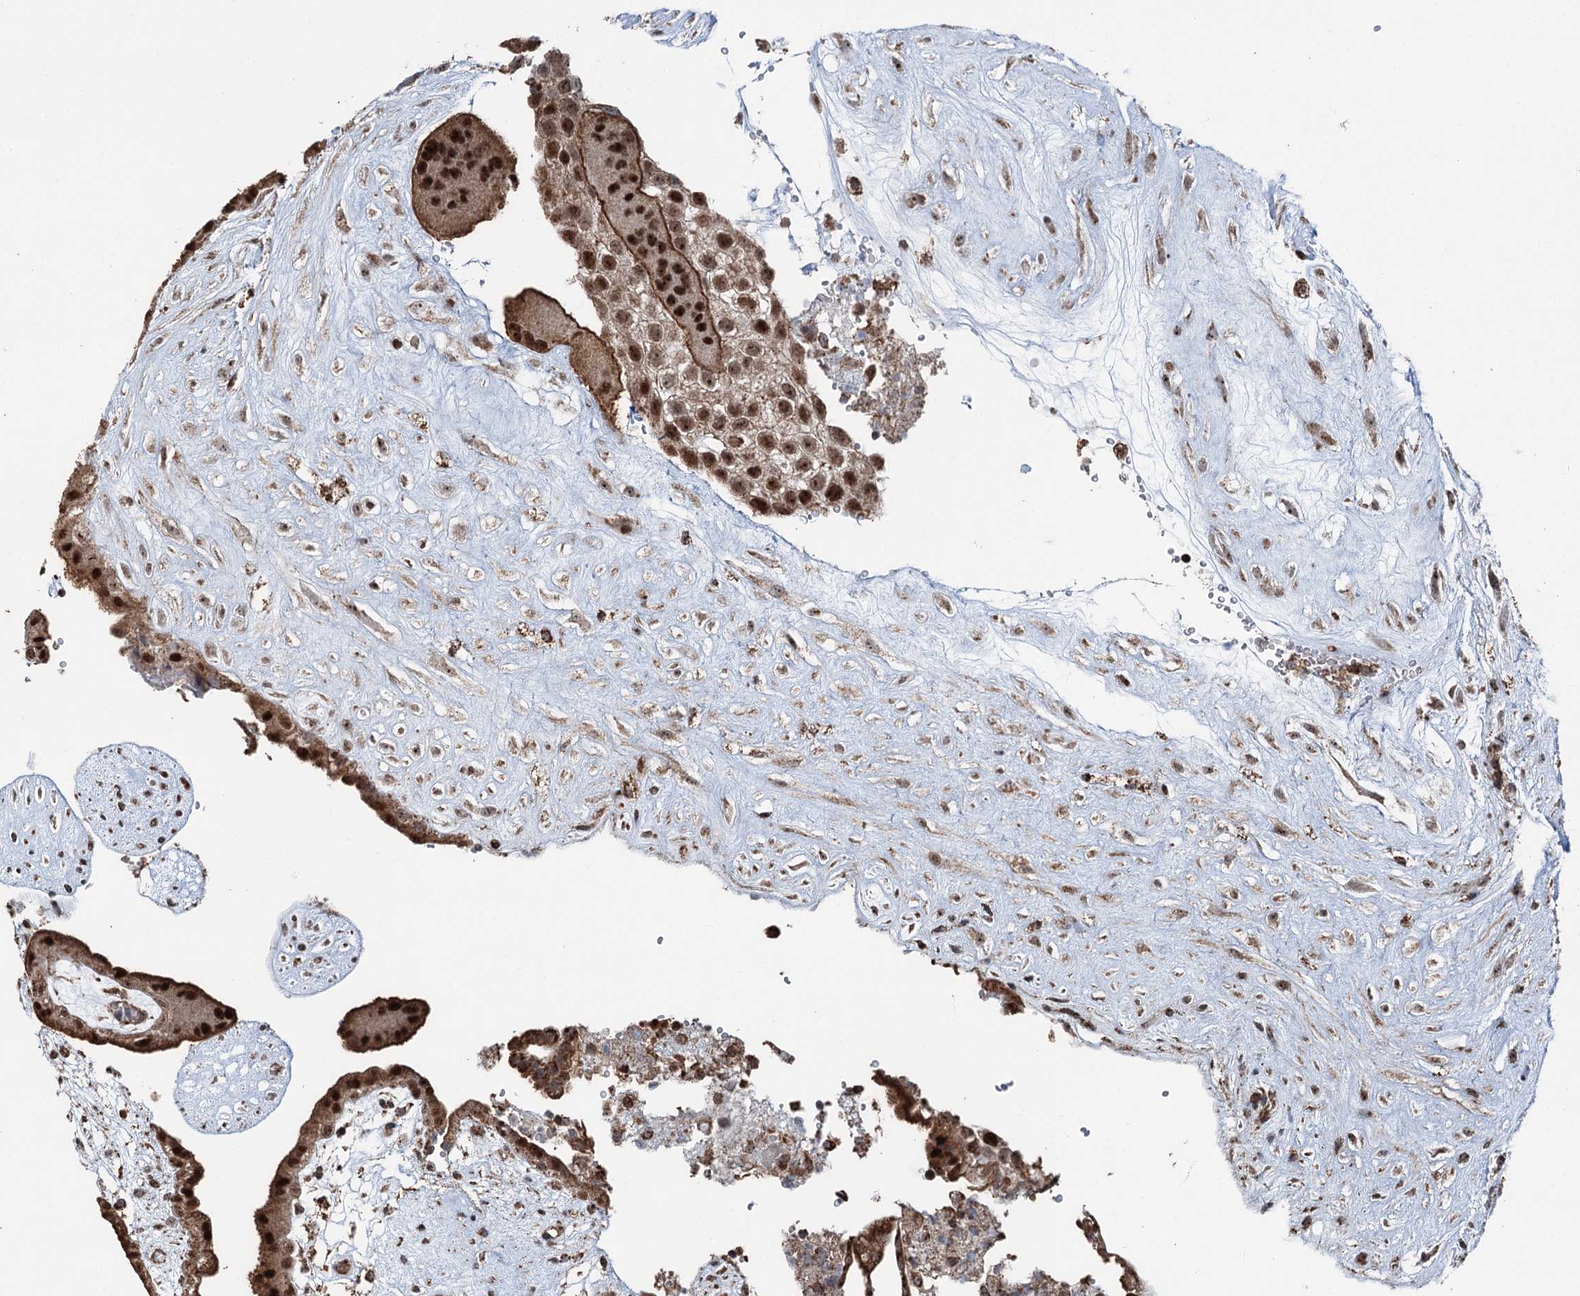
{"staining": {"intensity": "moderate", "quantity": ">75%", "location": "cytoplasmic/membranous,nuclear"}, "tissue": "placenta", "cell_type": "Decidual cells", "image_type": "normal", "snomed": [{"axis": "morphology", "description": "Normal tissue, NOS"}, {"axis": "topography", "description": "Placenta"}], "caption": "IHC (DAB) staining of unremarkable human placenta reveals moderate cytoplasmic/membranous,nuclear protein expression in about >75% of decidual cells. The protein of interest is shown in brown color, while the nuclei are stained blue.", "gene": "STEEP1", "patient": {"sex": "female", "age": 18}}